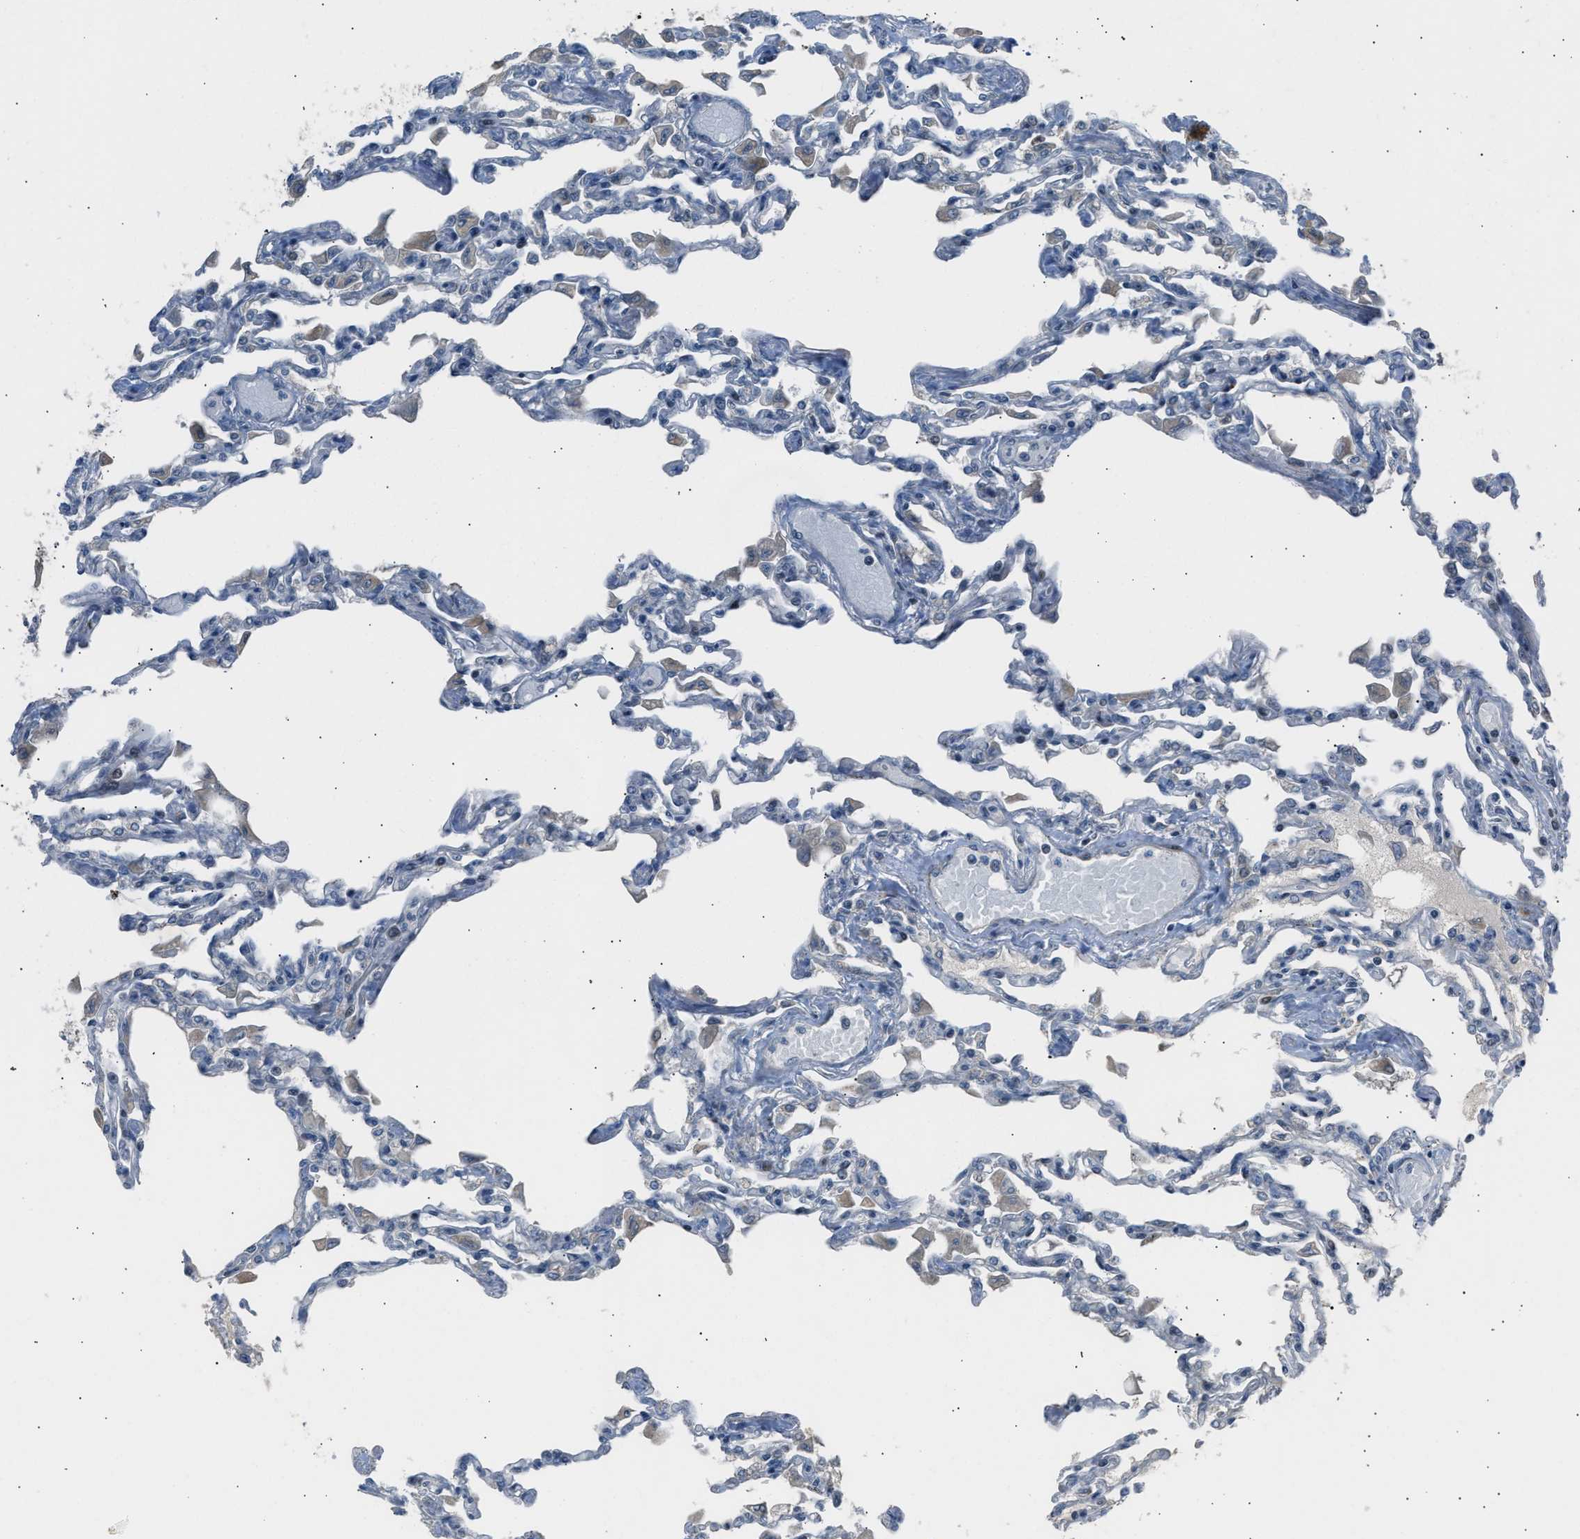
{"staining": {"intensity": "weak", "quantity": "<25%", "location": "cytoplasmic/membranous"}, "tissue": "lung", "cell_type": "Alveolar cells", "image_type": "normal", "snomed": [{"axis": "morphology", "description": "Normal tissue, NOS"}, {"axis": "topography", "description": "Bronchus"}, {"axis": "topography", "description": "Lung"}], "caption": "Alveolar cells are negative for protein expression in benign human lung. (Immunohistochemistry (ihc), brightfield microscopy, high magnification).", "gene": "VPS41", "patient": {"sex": "female", "age": 49}}